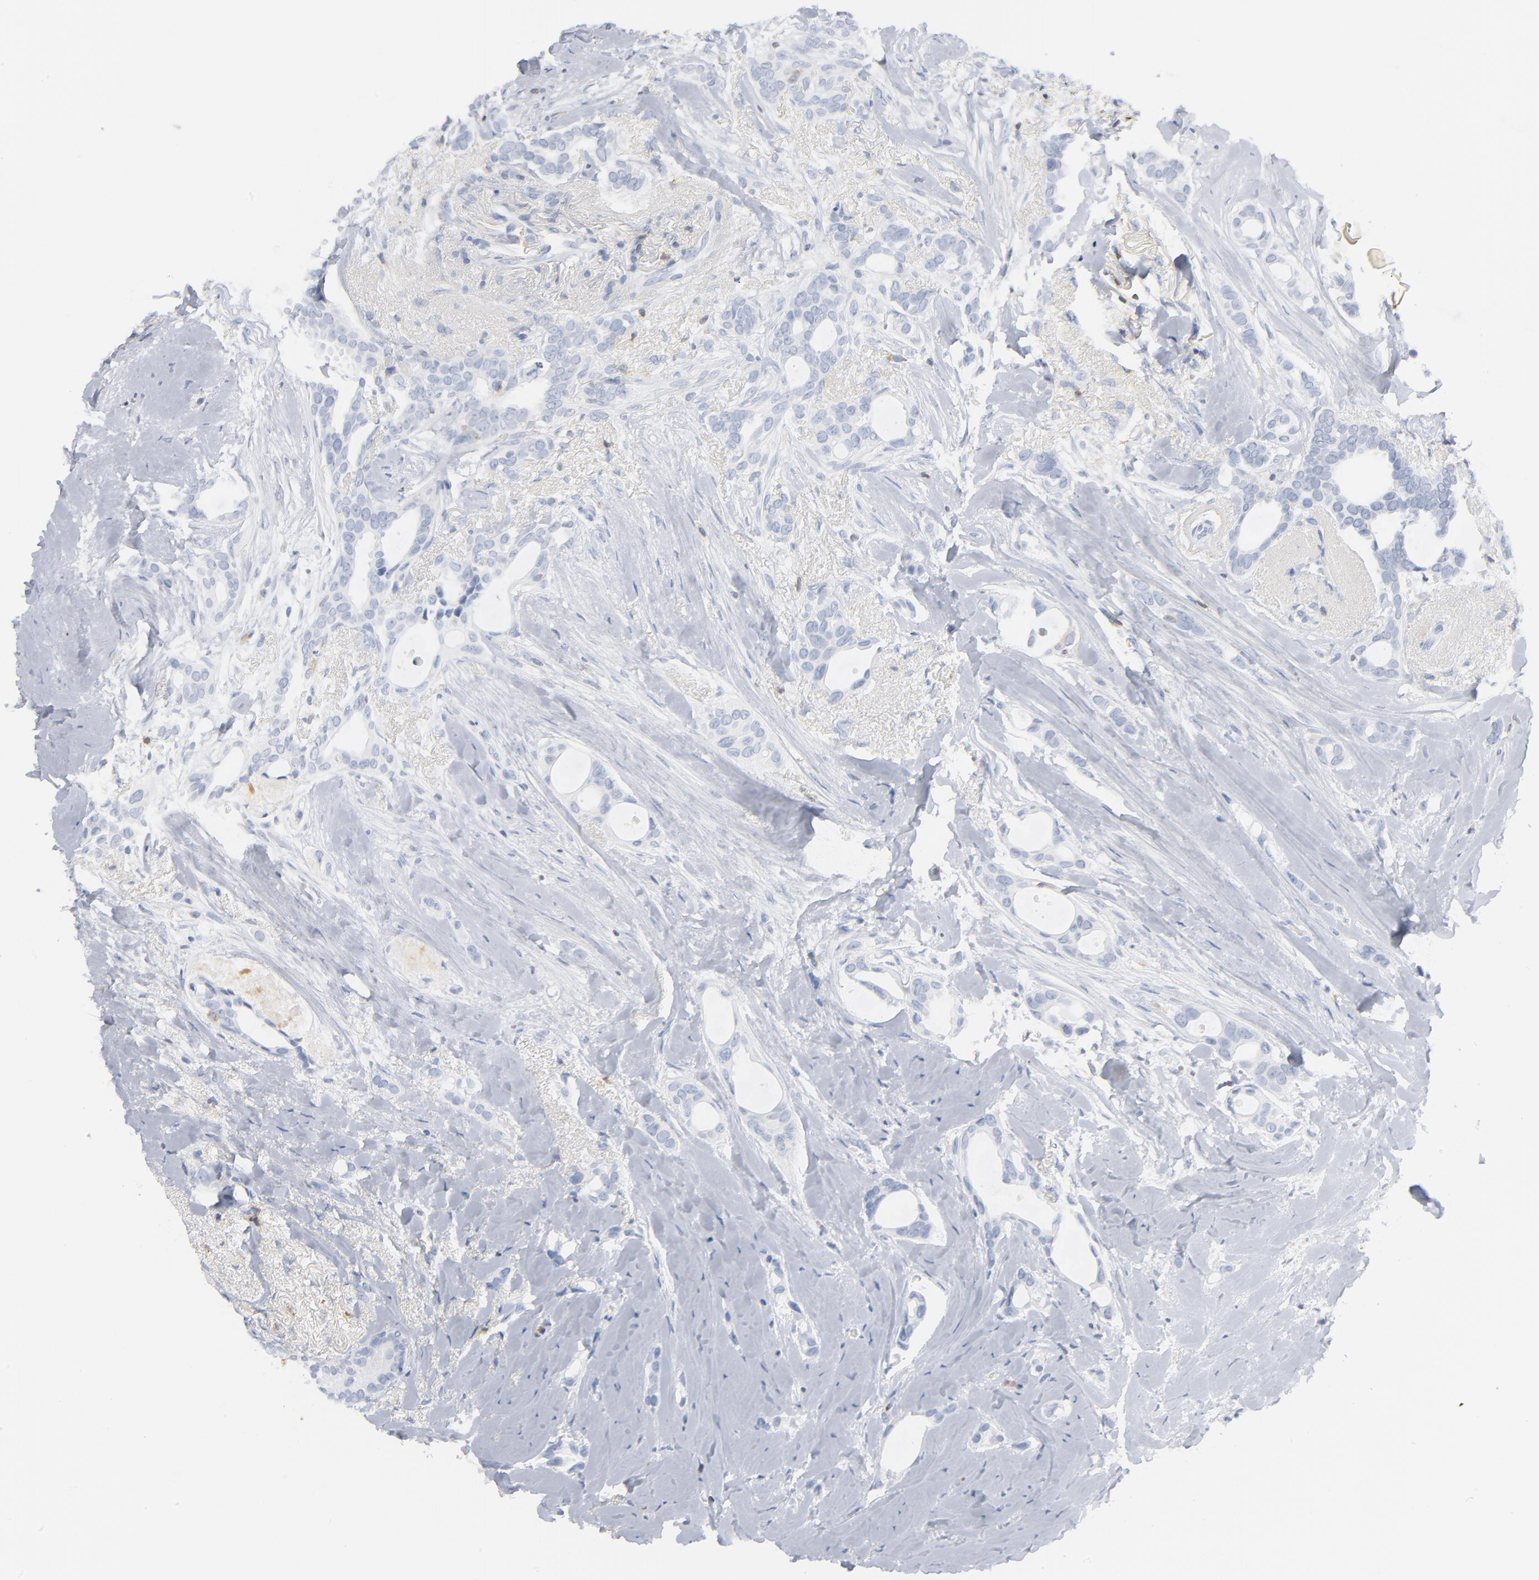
{"staining": {"intensity": "negative", "quantity": "none", "location": "none"}, "tissue": "breast cancer", "cell_type": "Tumor cells", "image_type": "cancer", "snomed": [{"axis": "morphology", "description": "Duct carcinoma"}, {"axis": "topography", "description": "Breast"}], "caption": "This is an immunohistochemistry image of breast cancer. There is no positivity in tumor cells.", "gene": "PTK2B", "patient": {"sex": "female", "age": 54}}